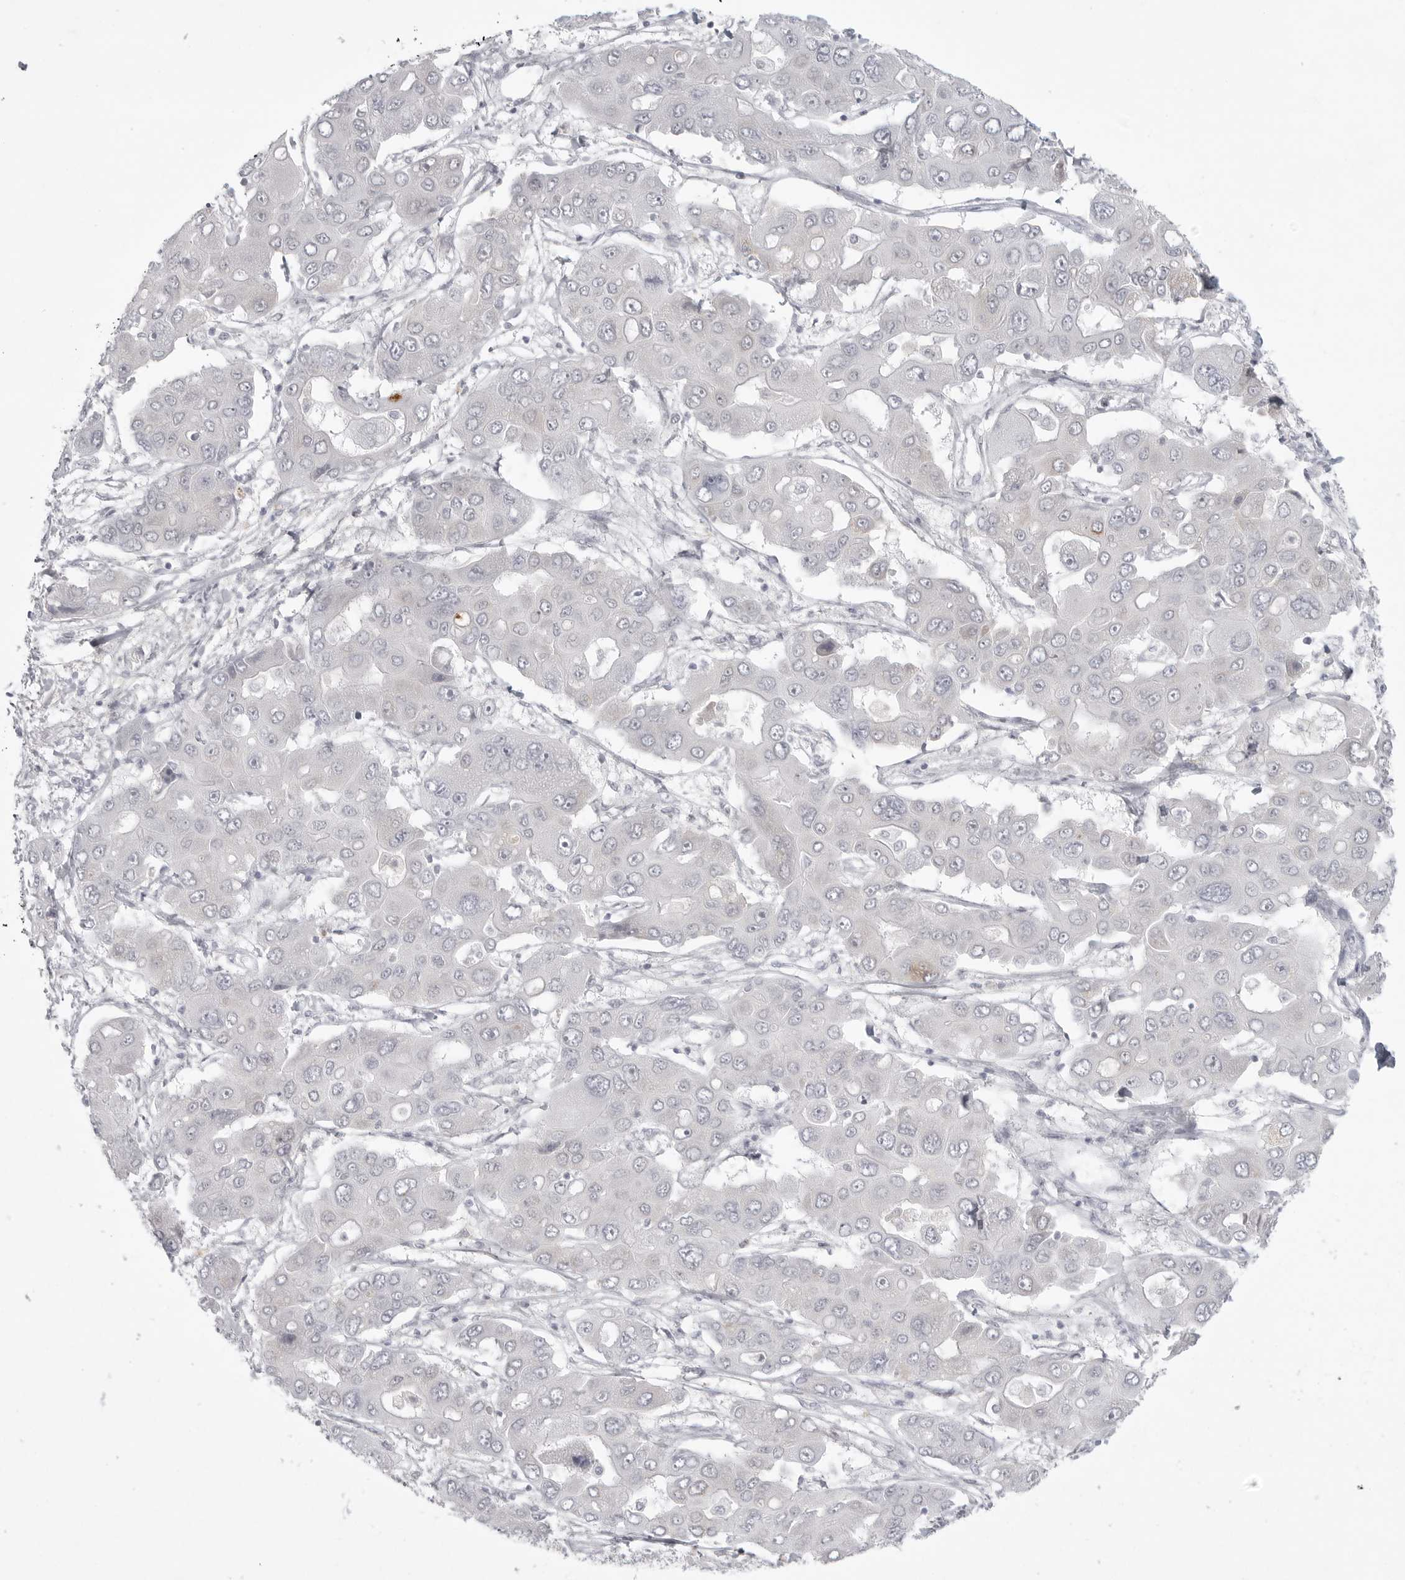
{"staining": {"intensity": "negative", "quantity": "none", "location": "none"}, "tissue": "liver cancer", "cell_type": "Tumor cells", "image_type": "cancer", "snomed": [{"axis": "morphology", "description": "Cholangiocarcinoma"}, {"axis": "topography", "description": "Liver"}], "caption": "Immunohistochemistry (IHC) of liver cancer exhibits no staining in tumor cells.", "gene": "TCTN3", "patient": {"sex": "male", "age": 67}}